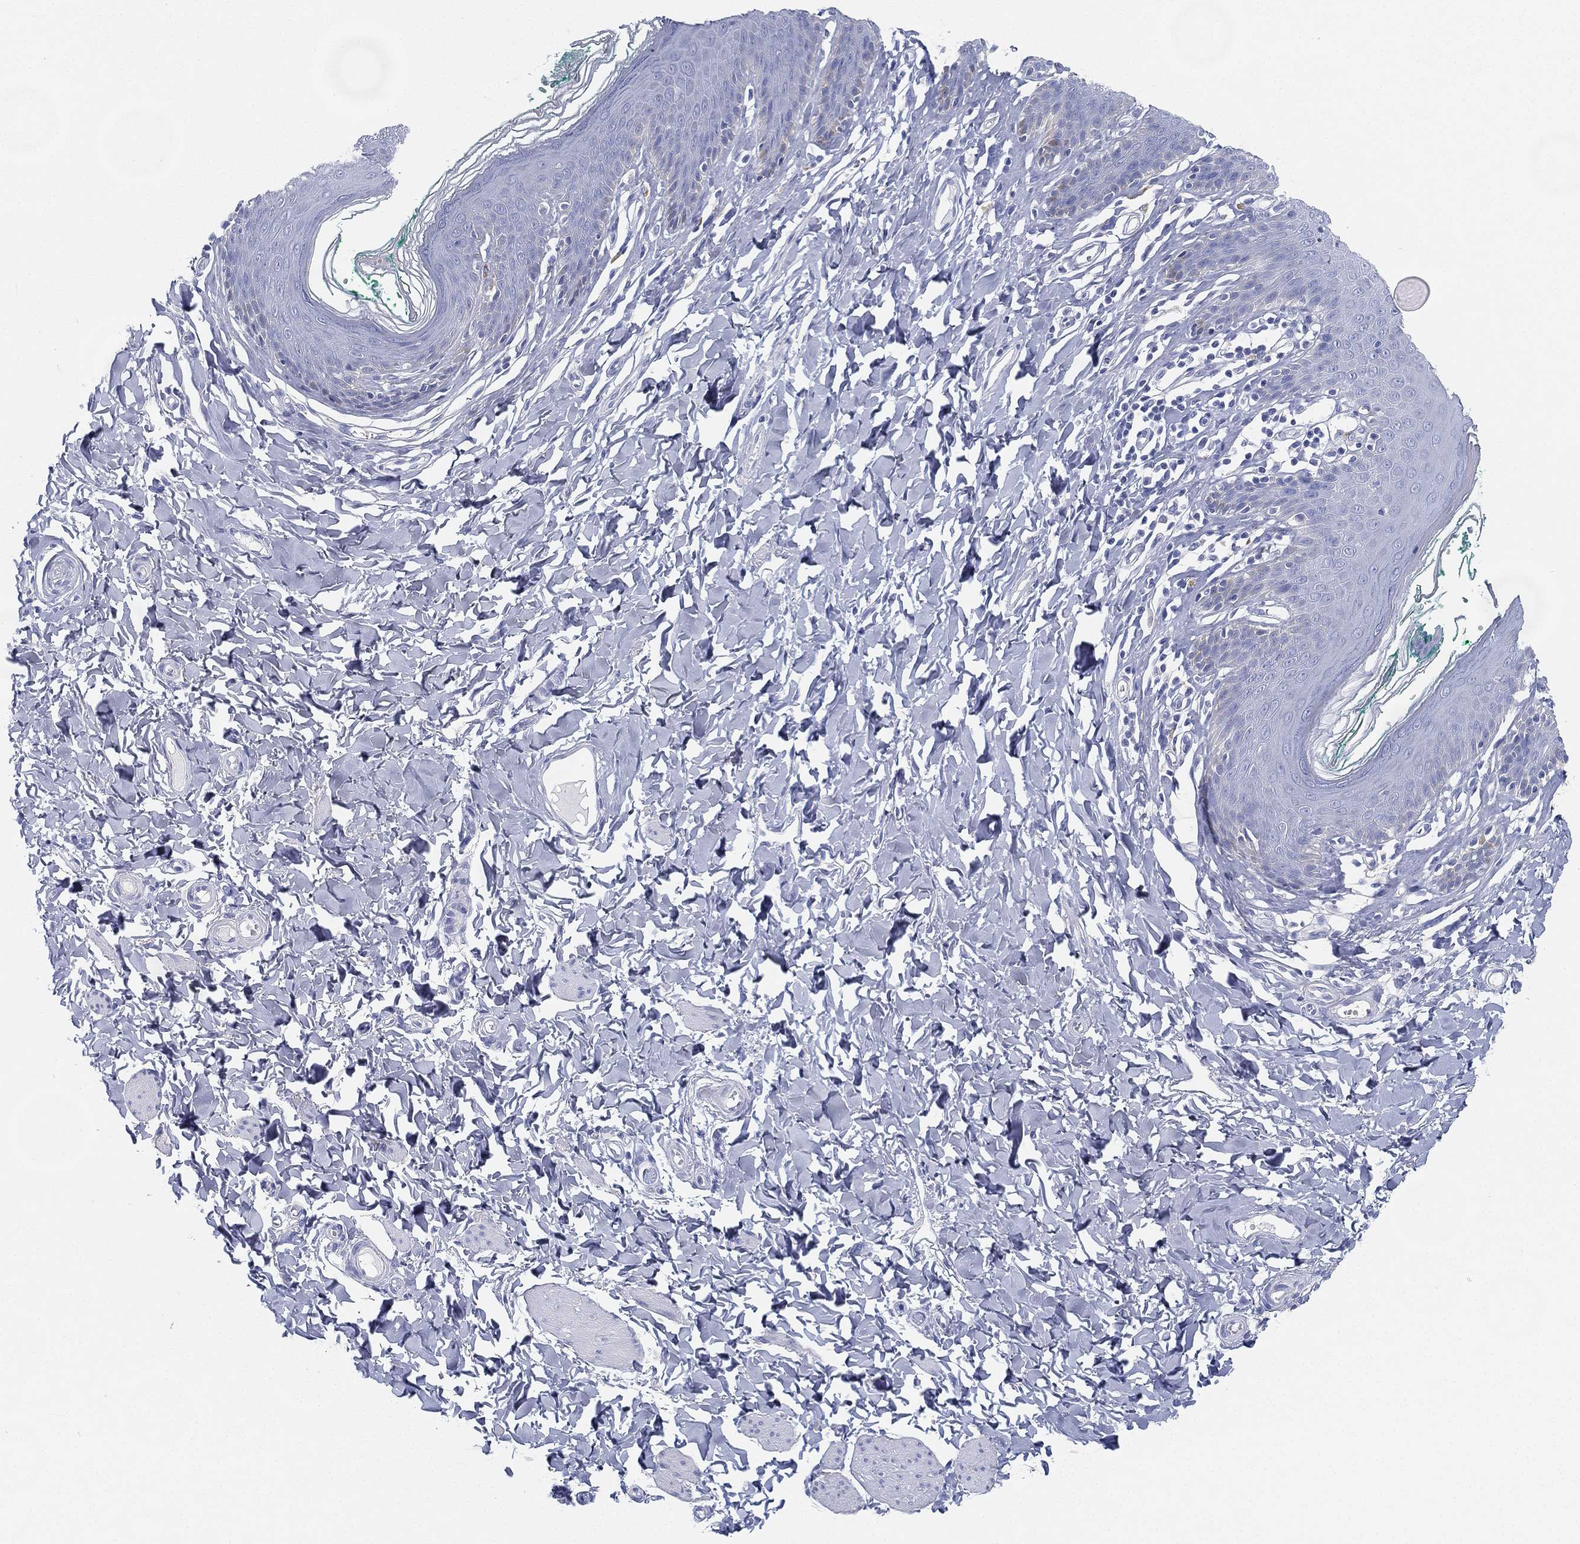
{"staining": {"intensity": "negative", "quantity": "none", "location": "none"}, "tissue": "skin", "cell_type": "Epidermal cells", "image_type": "normal", "snomed": [{"axis": "morphology", "description": "Normal tissue, NOS"}, {"axis": "topography", "description": "Vulva"}], "caption": "Benign skin was stained to show a protein in brown. There is no significant expression in epidermal cells. (DAB (3,3'-diaminobenzidine) immunohistochemistry (IHC) with hematoxylin counter stain).", "gene": "GPR61", "patient": {"sex": "female", "age": 66}}